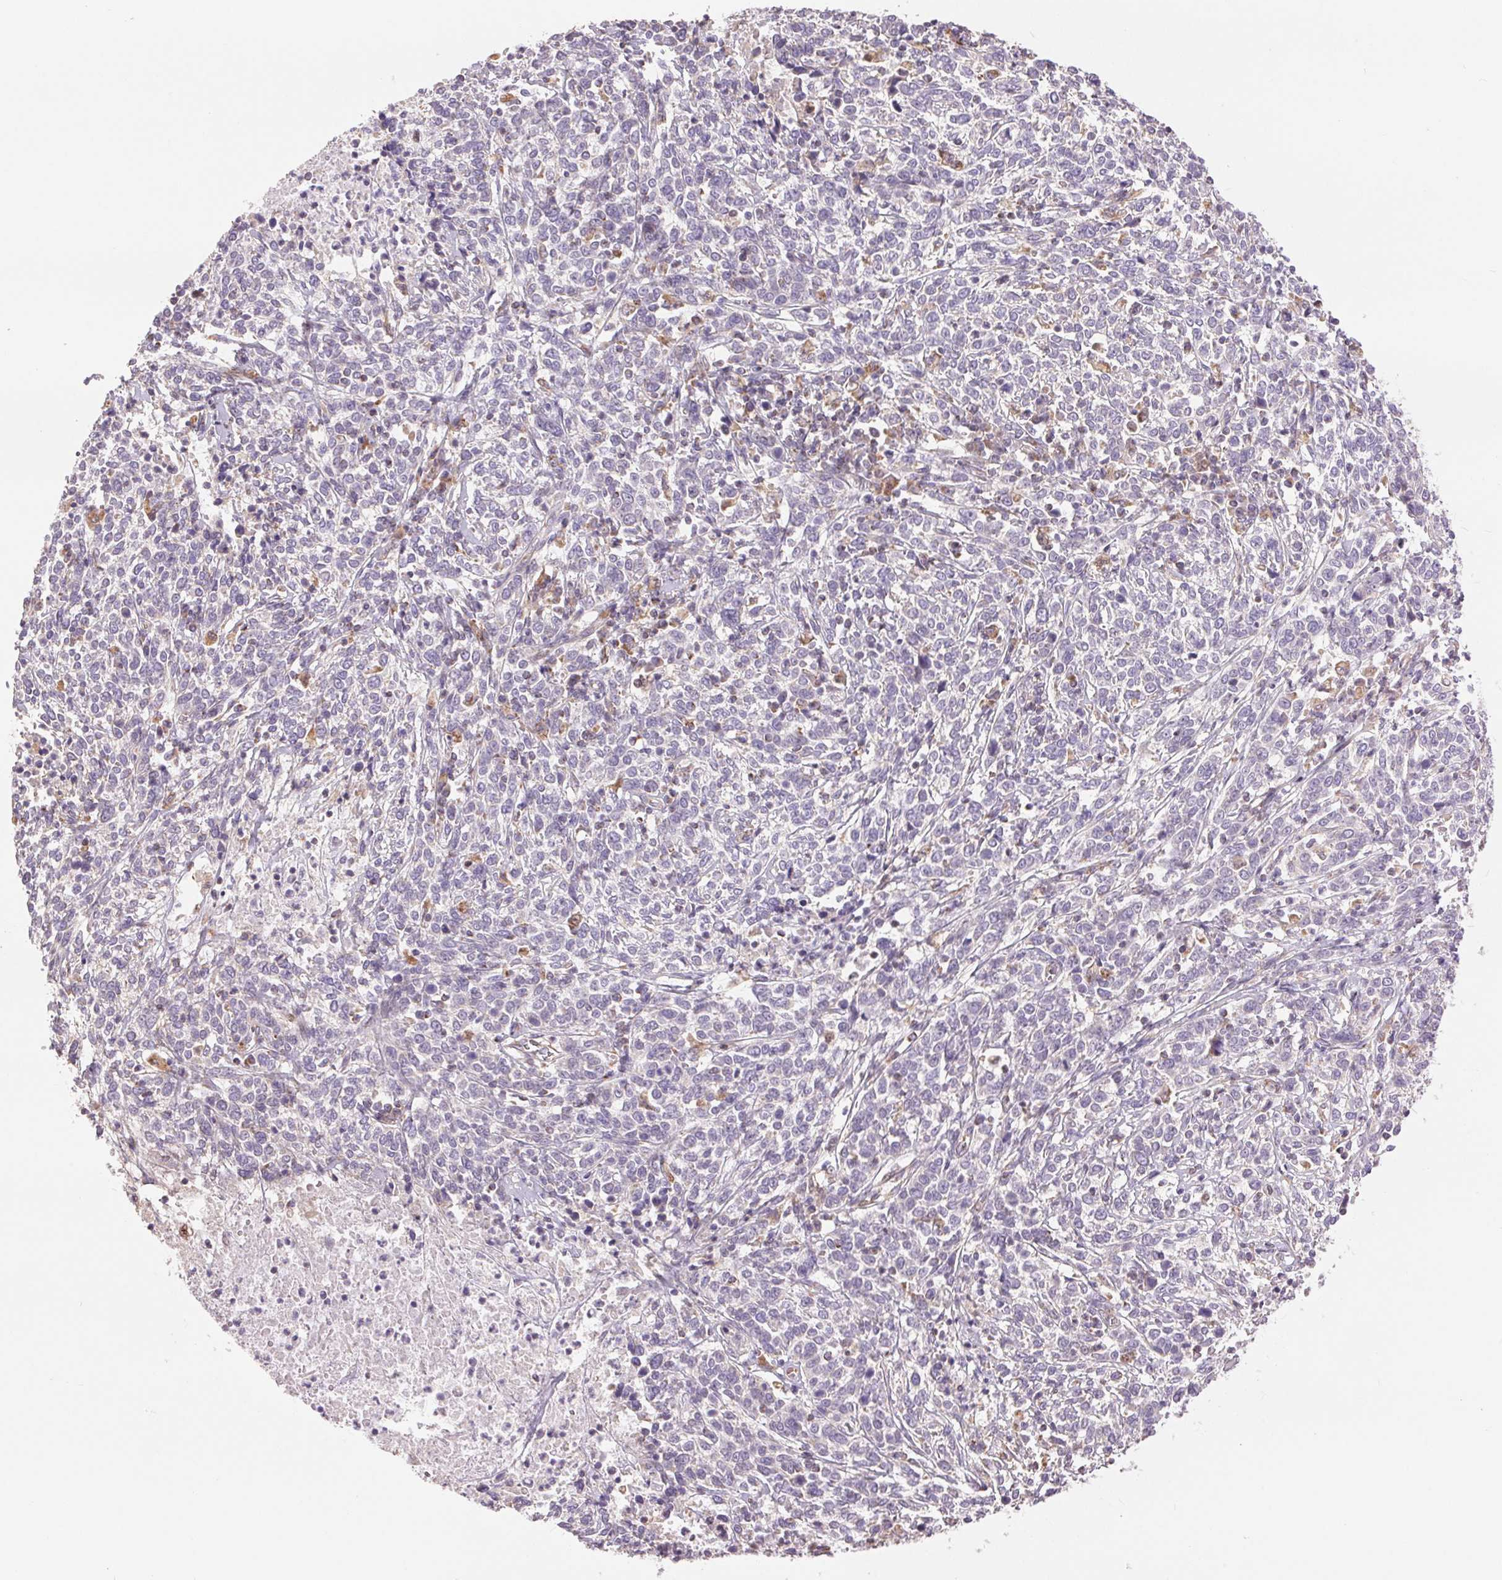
{"staining": {"intensity": "negative", "quantity": "none", "location": "none"}, "tissue": "cervical cancer", "cell_type": "Tumor cells", "image_type": "cancer", "snomed": [{"axis": "morphology", "description": "Squamous cell carcinoma, NOS"}, {"axis": "topography", "description": "Cervix"}], "caption": "There is no significant expression in tumor cells of cervical cancer.", "gene": "DGUOK", "patient": {"sex": "female", "age": 46}}